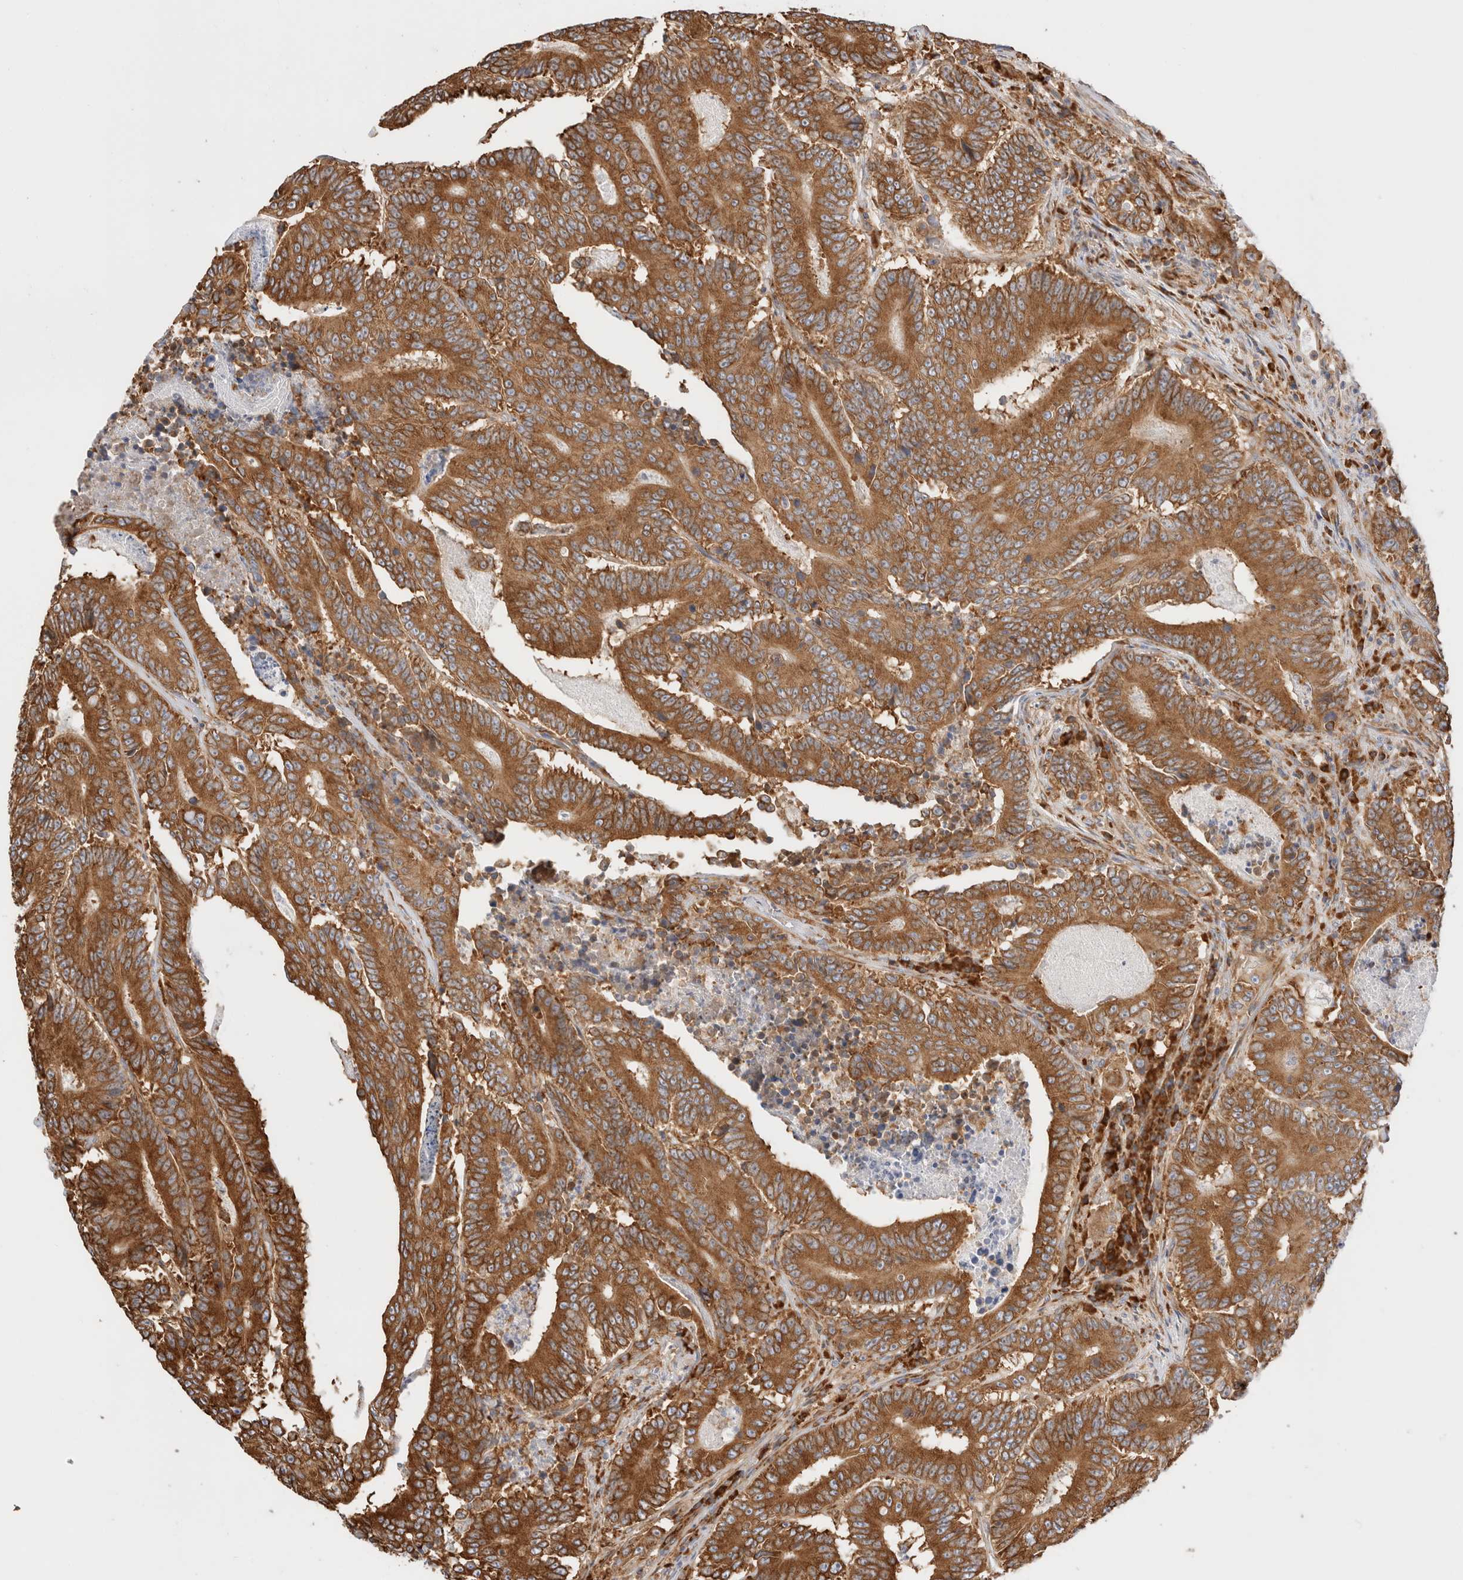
{"staining": {"intensity": "strong", "quantity": ">75%", "location": "cytoplasmic/membranous"}, "tissue": "colorectal cancer", "cell_type": "Tumor cells", "image_type": "cancer", "snomed": [{"axis": "morphology", "description": "Adenocarcinoma, NOS"}, {"axis": "topography", "description": "Colon"}], "caption": "Immunohistochemistry (DAB) staining of human colorectal cancer reveals strong cytoplasmic/membranous protein expression in about >75% of tumor cells.", "gene": "ZC2HC1A", "patient": {"sex": "male", "age": 83}}